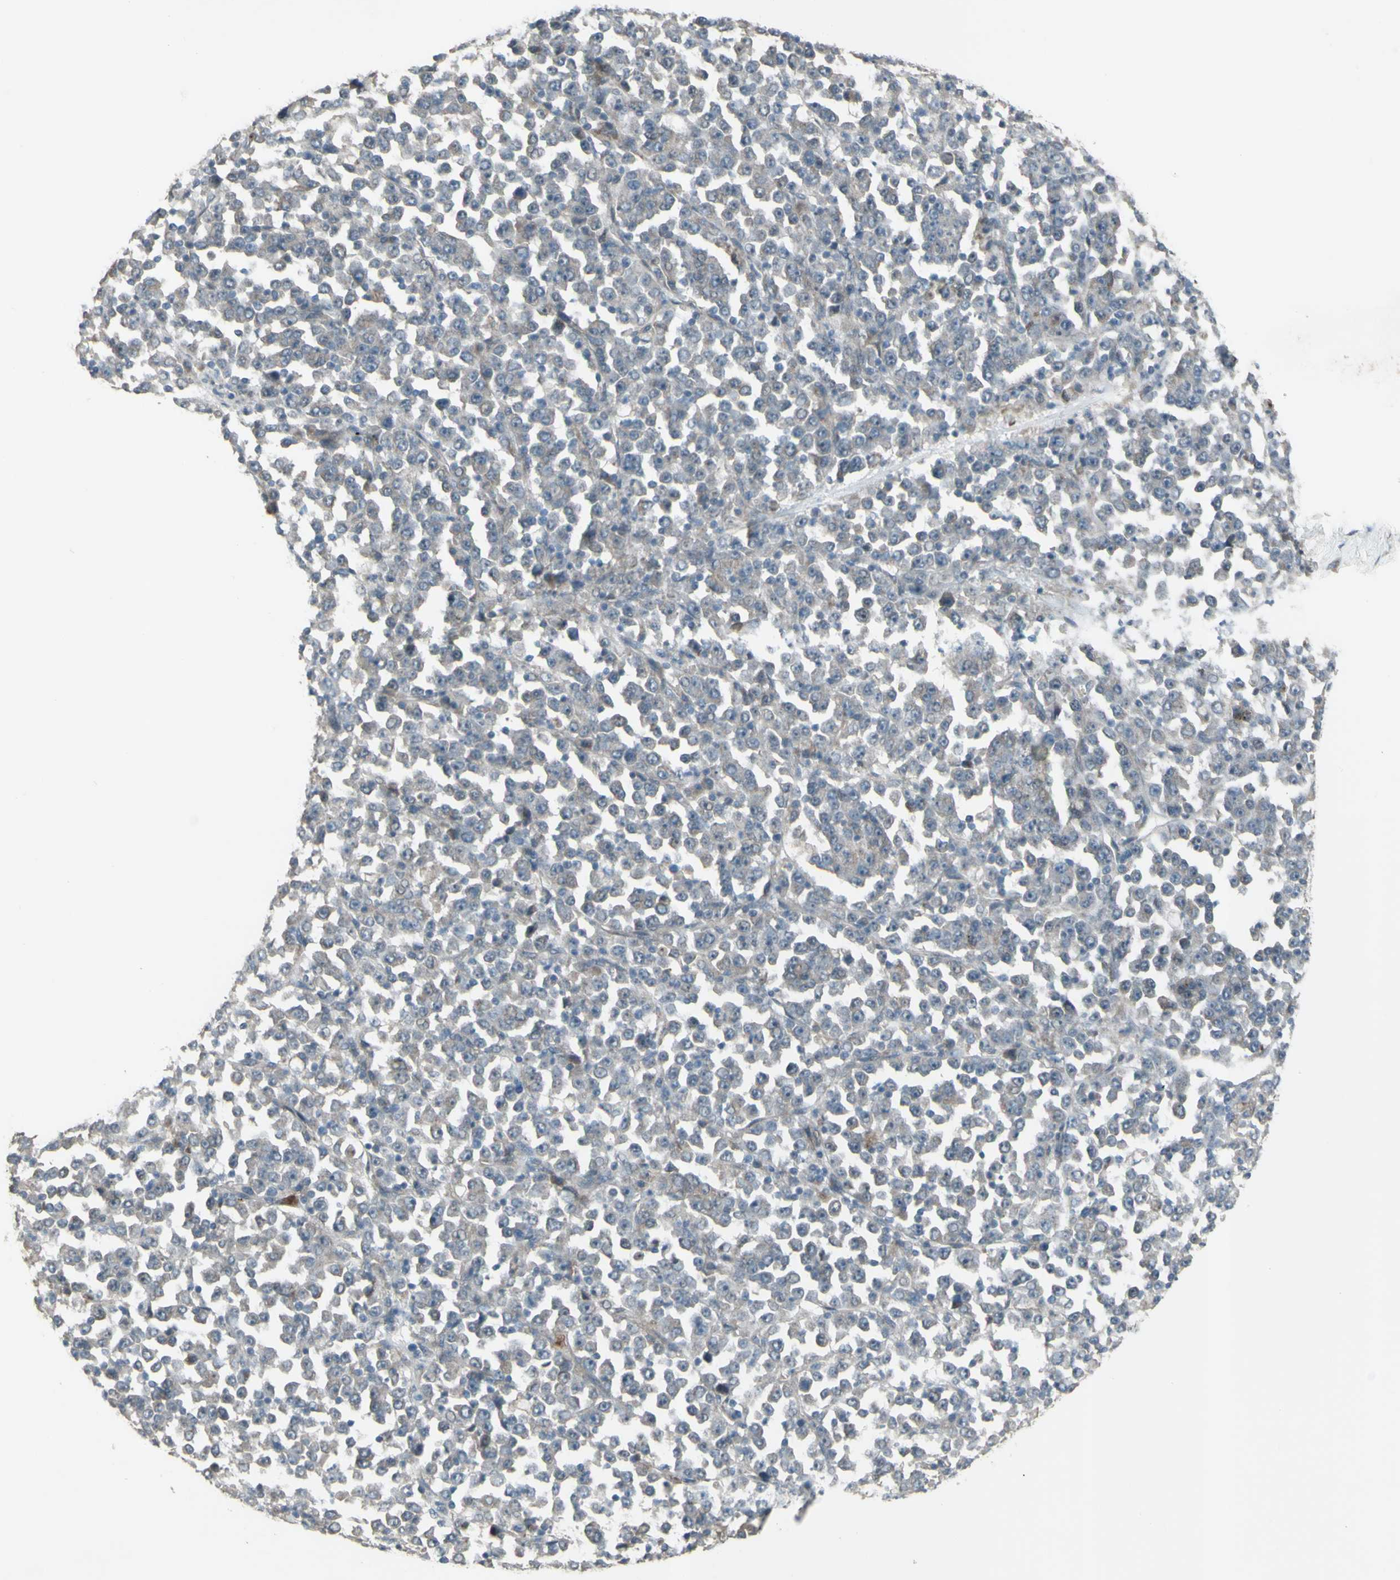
{"staining": {"intensity": "weak", "quantity": ">75%", "location": "cytoplasmic/membranous"}, "tissue": "stomach cancer", "cell_type": "Tumor cells", "image_type": "cancer", "snomed": [{"axis": "morphology", "description": "Normal tissue, NOS"}, {"axis": "morphology", "description": "Adenocarcinoma, NOS"}, {"axis": "topography", "description": "Stomach, upper"}, {"axis": "topography", "description": "Stomach"}], "caption": "Immunohistochemical staining of stomach cancer exhibits weak cytoplasmic/membranous protein expression in about >75% of tumor cells.", "gene": "GRAMD1B", "patient": {"sex": "male", "age": 59}}